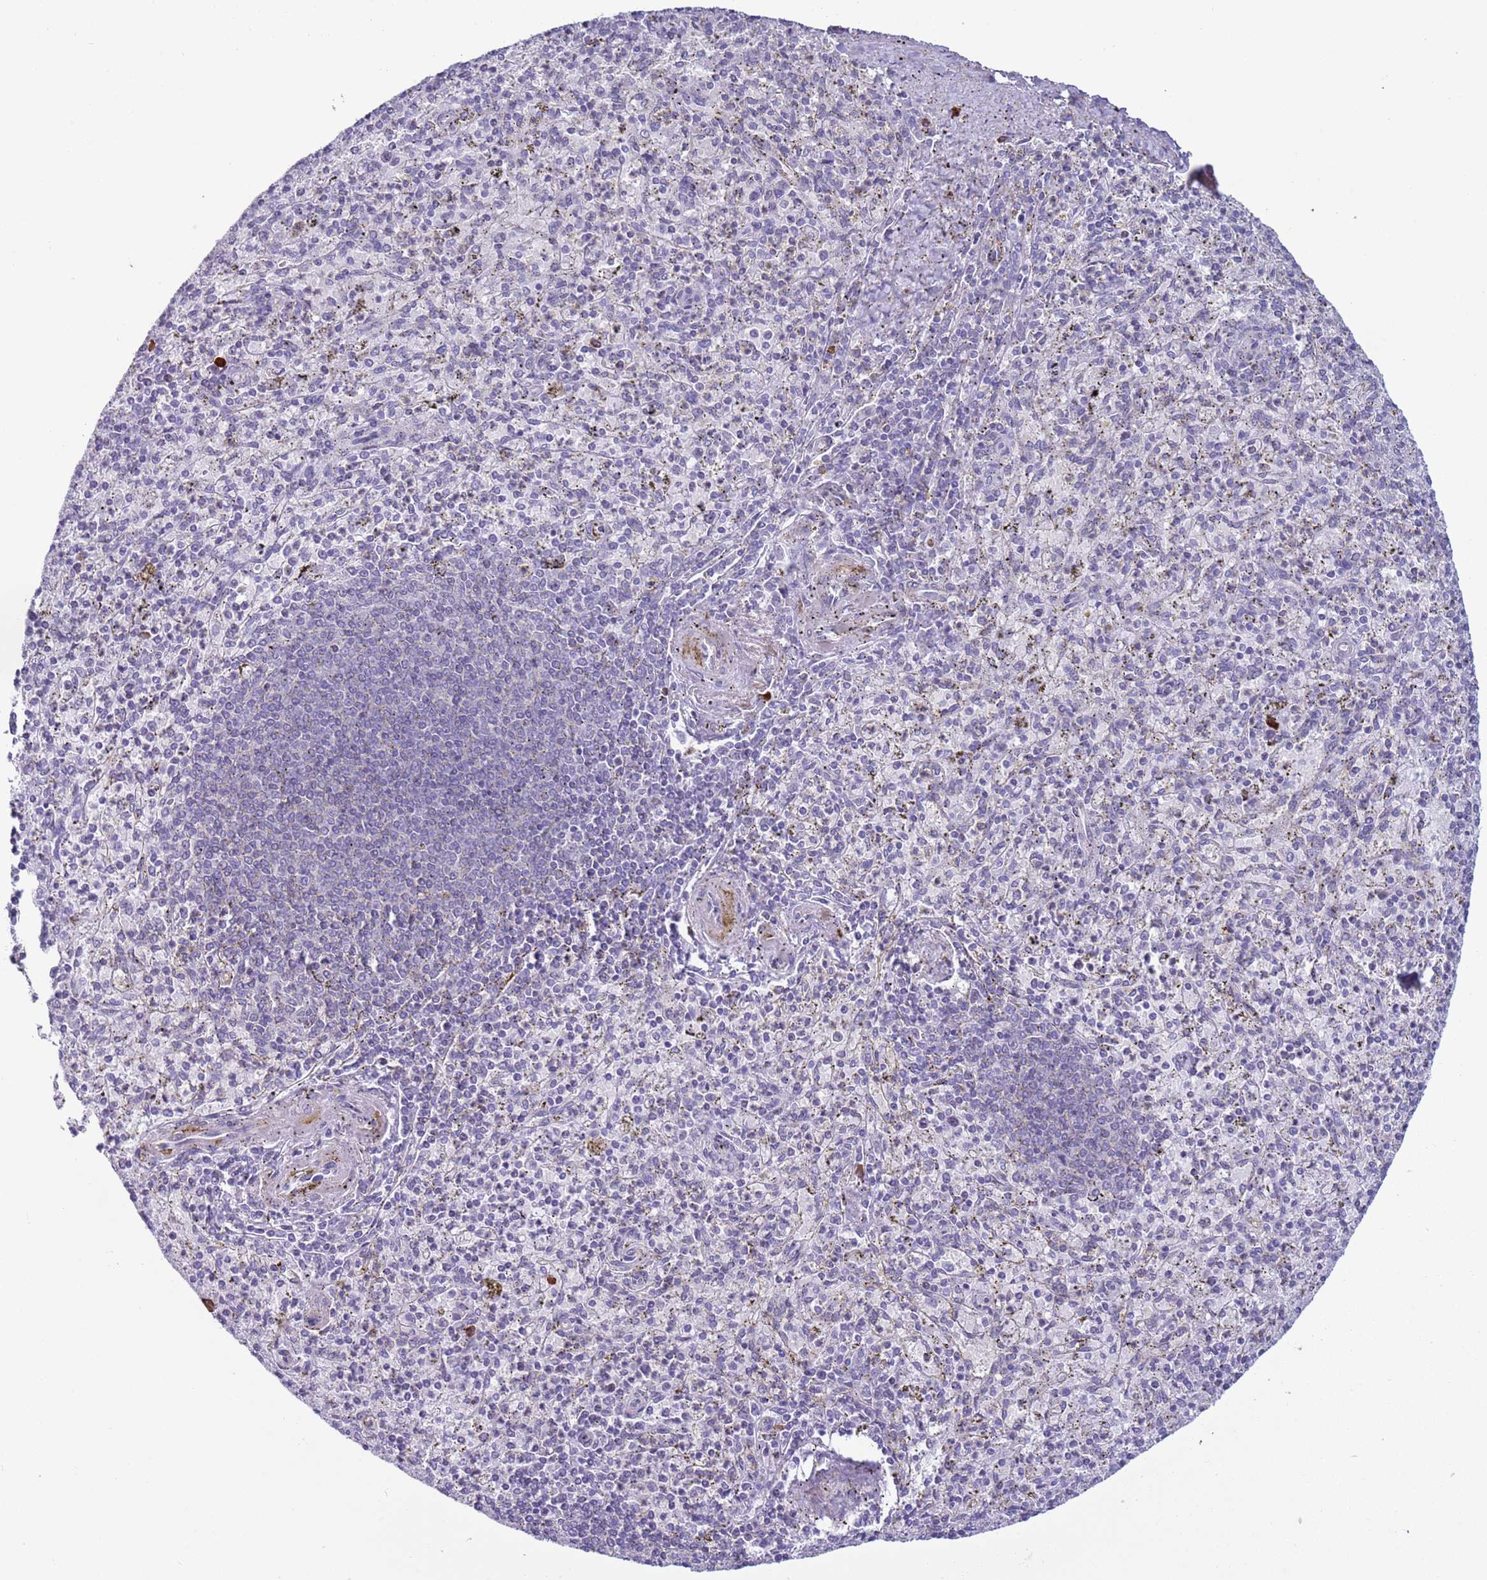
{"staining": {"intensity": "negative", "quantity": "none", "location": "none"}, "tissue": "spleen", "cell_type": "Cells in red pulp", "image_type": "normal", "snomed": [{"axis": "morphology", "description": "Normal tissue, NOS"}, {"axis": "topography", "description": "Spleen"}], "caption": "Spleen was stained to show a protein in brown. There is no significant positivity in cells in red pulp. (DAB IHC visualized using brightfield microscopy, high magnification).", "gene": "NPAP1", "patient": {"sex": "male", "age": 72}}